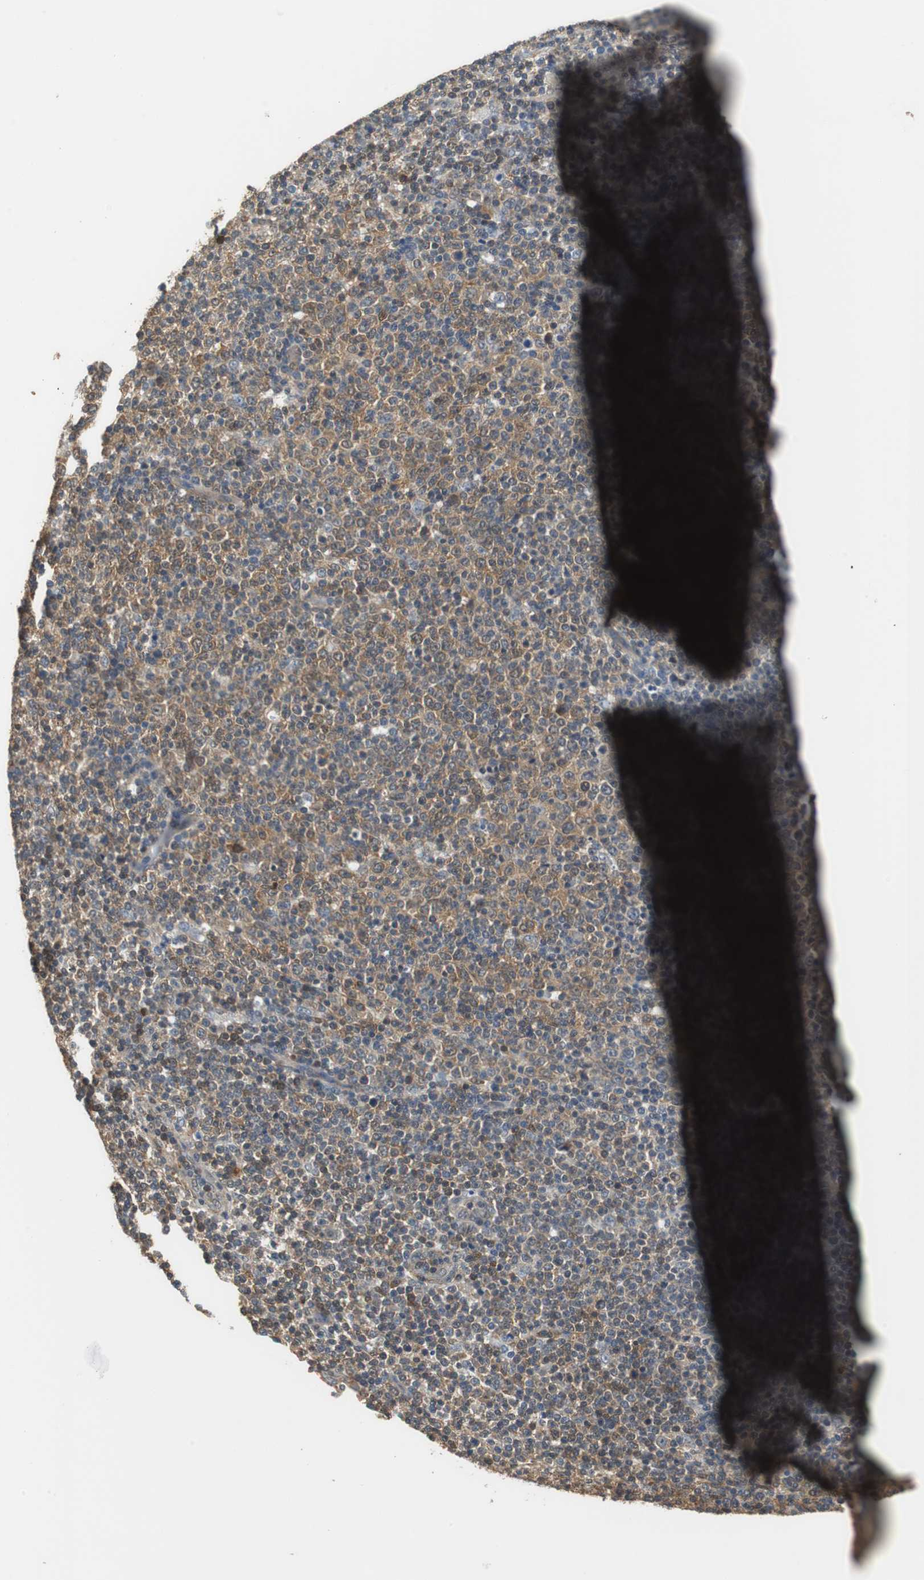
{"staining": {"intensity": "moderate", "quantity": ">75%", "location": "cytoplasmic/membranous"}, "tissue": "lymphoma", "cell_type": "Tumor cells", "image_type": "cancer", "snomed": [{"axis": "morphology", "description": "Malignant lymphoma, non-Hodgkin's type, Low grade"}, {"axis": "topography", "description": "Lymph node"}], "caption": "Tumor cells display medium levels of moderate cytoplasmic/membranous positivity in about >75% of cells in human lymphoma.", "gene": "UBQLN2", "patient": {"sex": "male", "age": 70}}